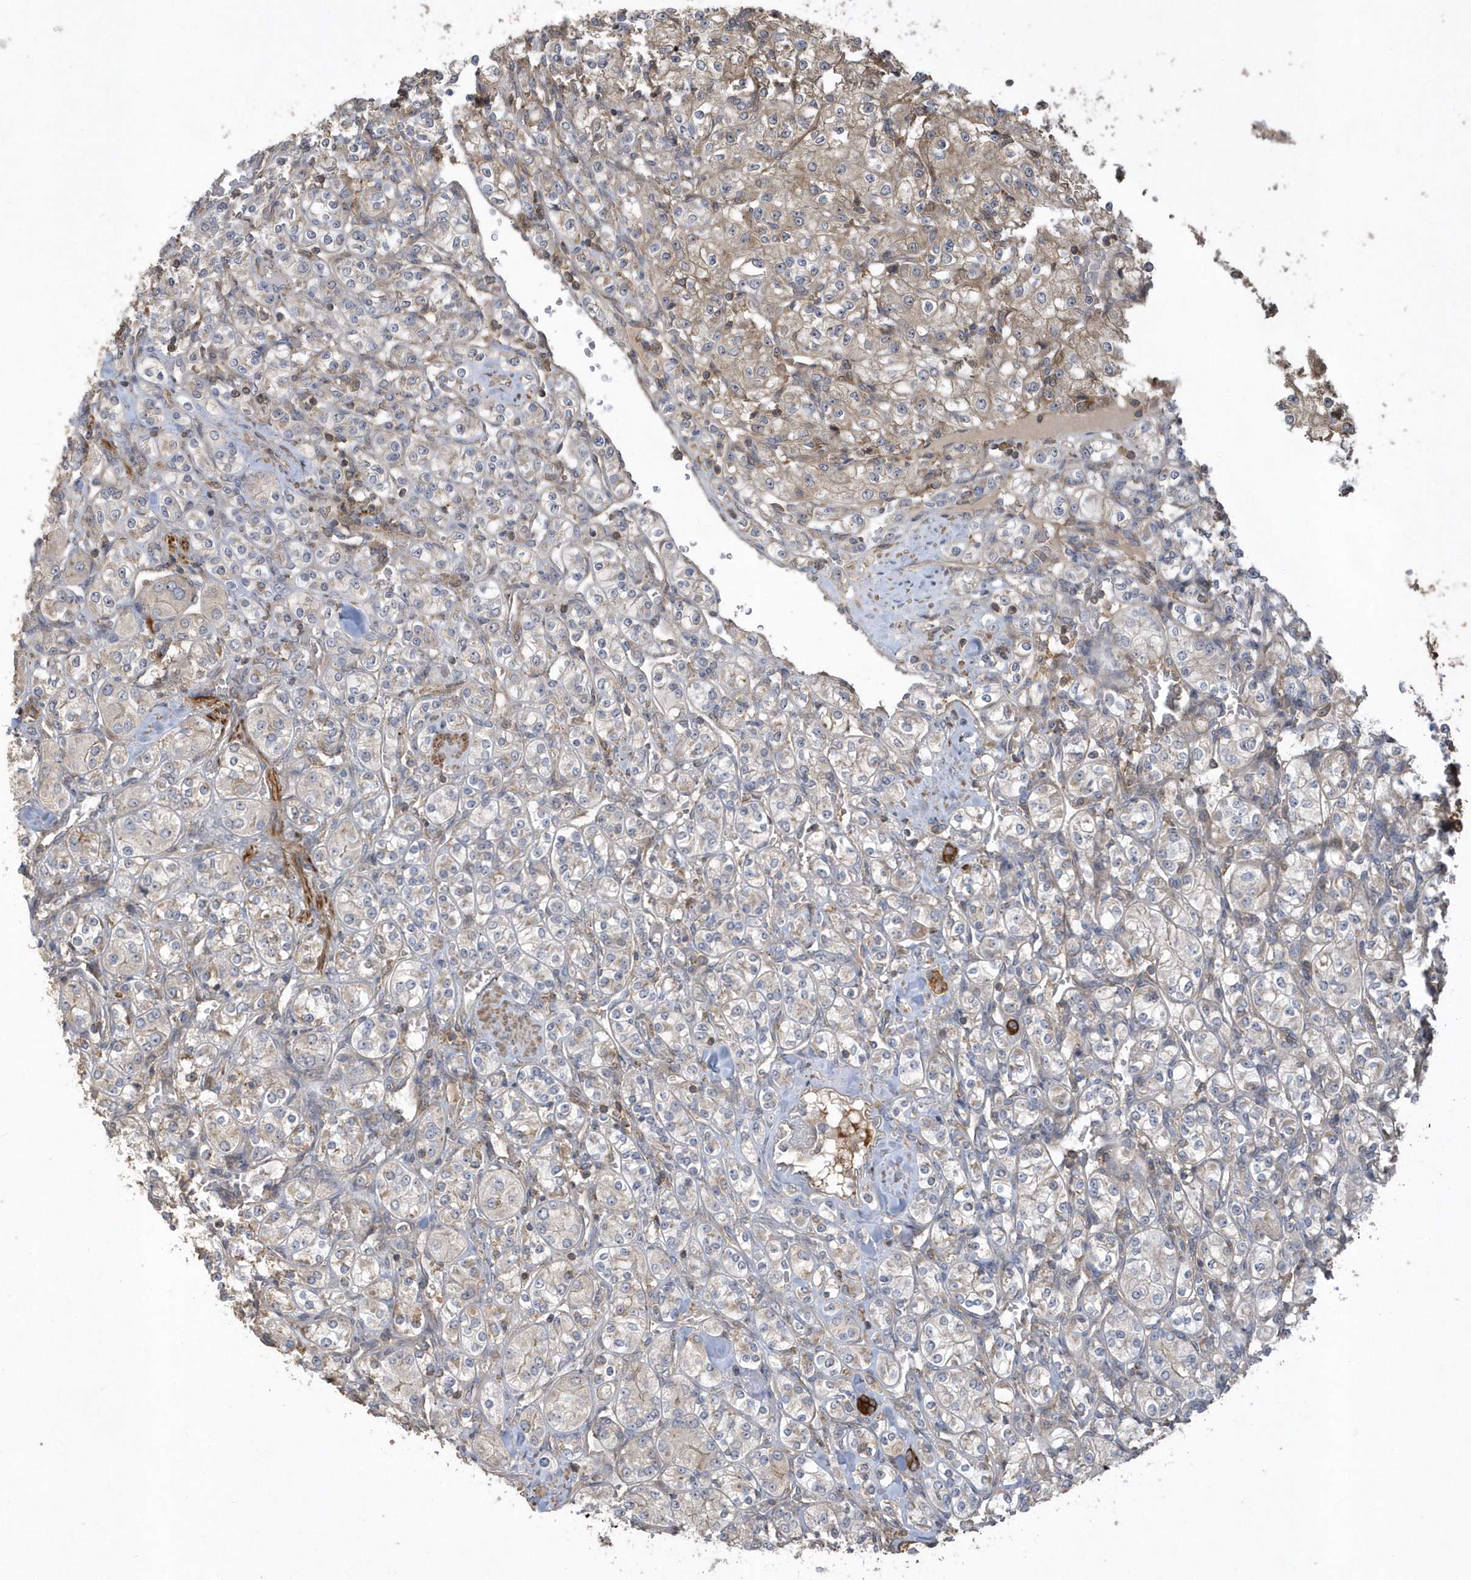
{"staining": {"intensity": "negative", "quantity": "none", "location": "none"}, "tissue": "renal cancer", "cell_type": "Tumor cells", "image_type": "cancer", "snomed": [{"axis": "morphology", "description": "Adenocarcinoma, NOS"}, {"axis": "topography", "description": "Kidney"}], "caption": "Photomicrograph shows no protein positivity in tumor cells of adenocarcinoma (renal) tissue. (Stains: DAB (3,3'-diaminobenzidine) immunohistochemistry with hematoxylin counter stain, Microscopy: brightfield microscopy at high magnification).", "gene": "SENP8", "patient": {"sex": "male", "age": 77}}